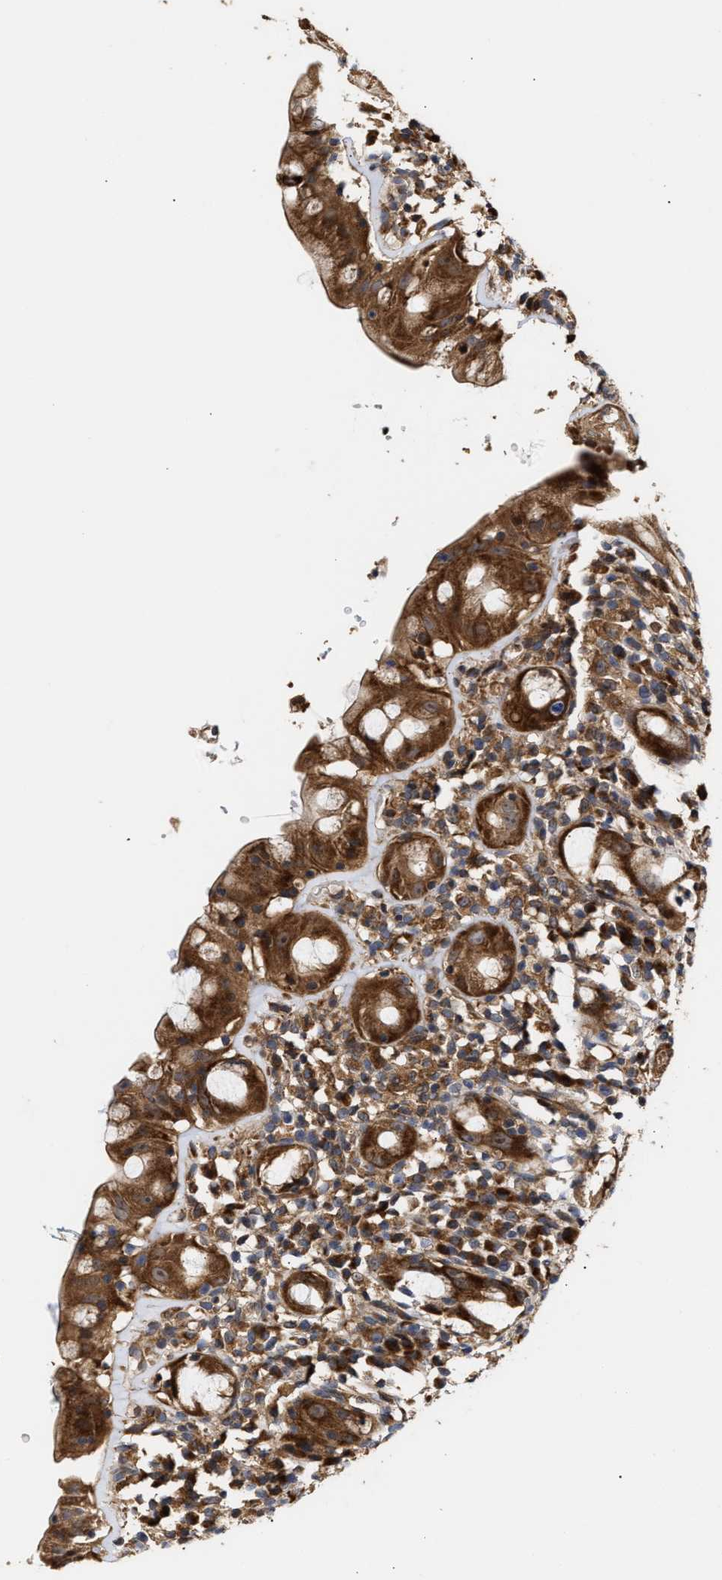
{"staining": {"intensity": "strong", "quantity": ">75%", "location": "cytoplasmic/membranous"}, "tissue": "rectum", "cell_type": "Glandular cells", "image_type": "normal", "snomed": [{"axis": "morphology", "description": "Normal tissue, NOS"}, {"axis": "topography", "description": "Rectum"}], "caption": "Immunohistochemistry photomicrograph of unremarkable rectum: rectum stained using IHC displays high levels of strong protein expression localized specifically in the cytoplasmic/membranous of glandular cells, appearing as a cytoplasmic/membranous brown color.", "gene": "CLIP2", "patient": {"sex": "male", "age": 44}}